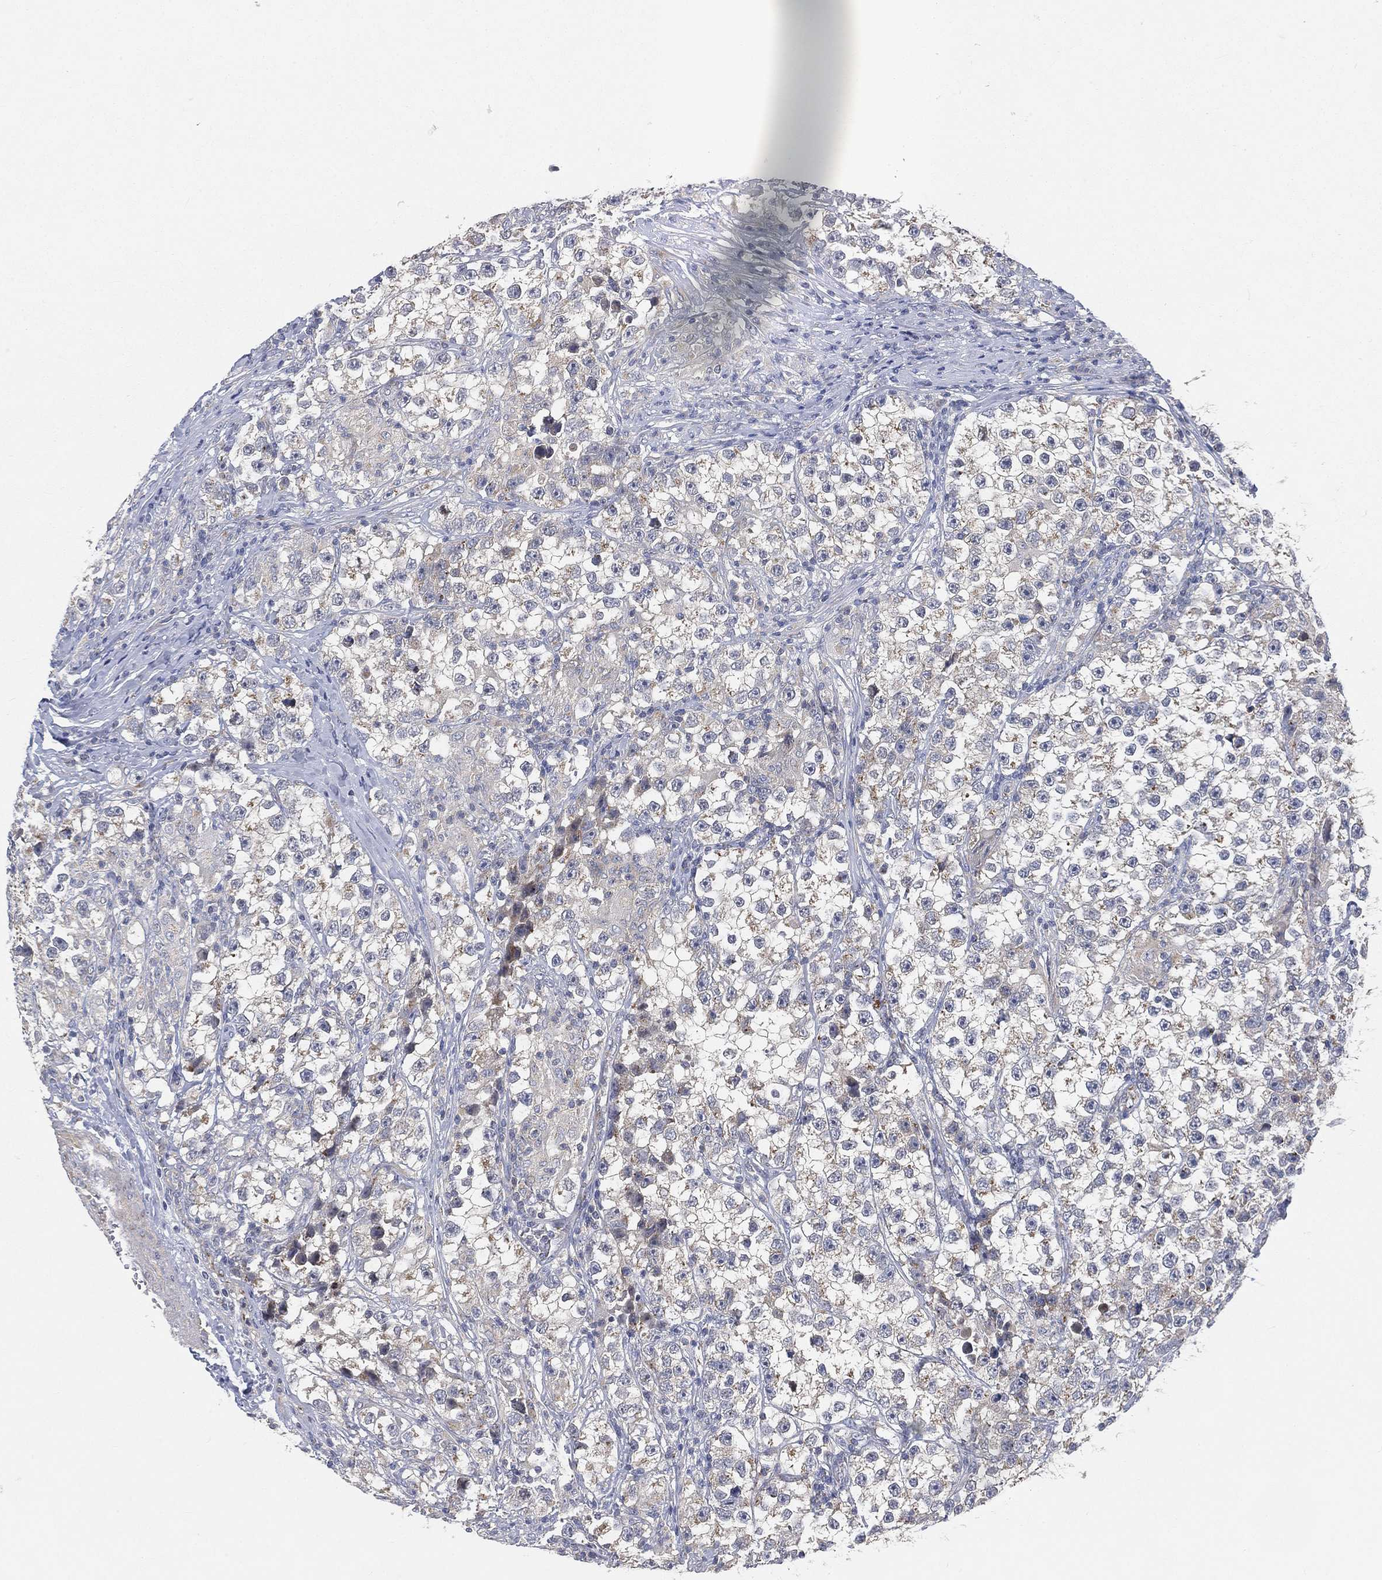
{"staining": {"intensity": "negative", "quantity": "none", "location": "none"}, "tissue": "testis cancer", "cell_type": "Tumor cells", "image_type": "cancer", "snomed": [{"axis": "morphology", "description": "Seminoma, NOS"}, {"axis": "topography", "description": "Testis"}], "caption": "Immunohistochemistry micrograph of human testis seminoma stained for a protein (brown), which exhibits no staining in tumor cells.", "gene": "CTSL", "patient": {"sex": "male", "age": 46}}